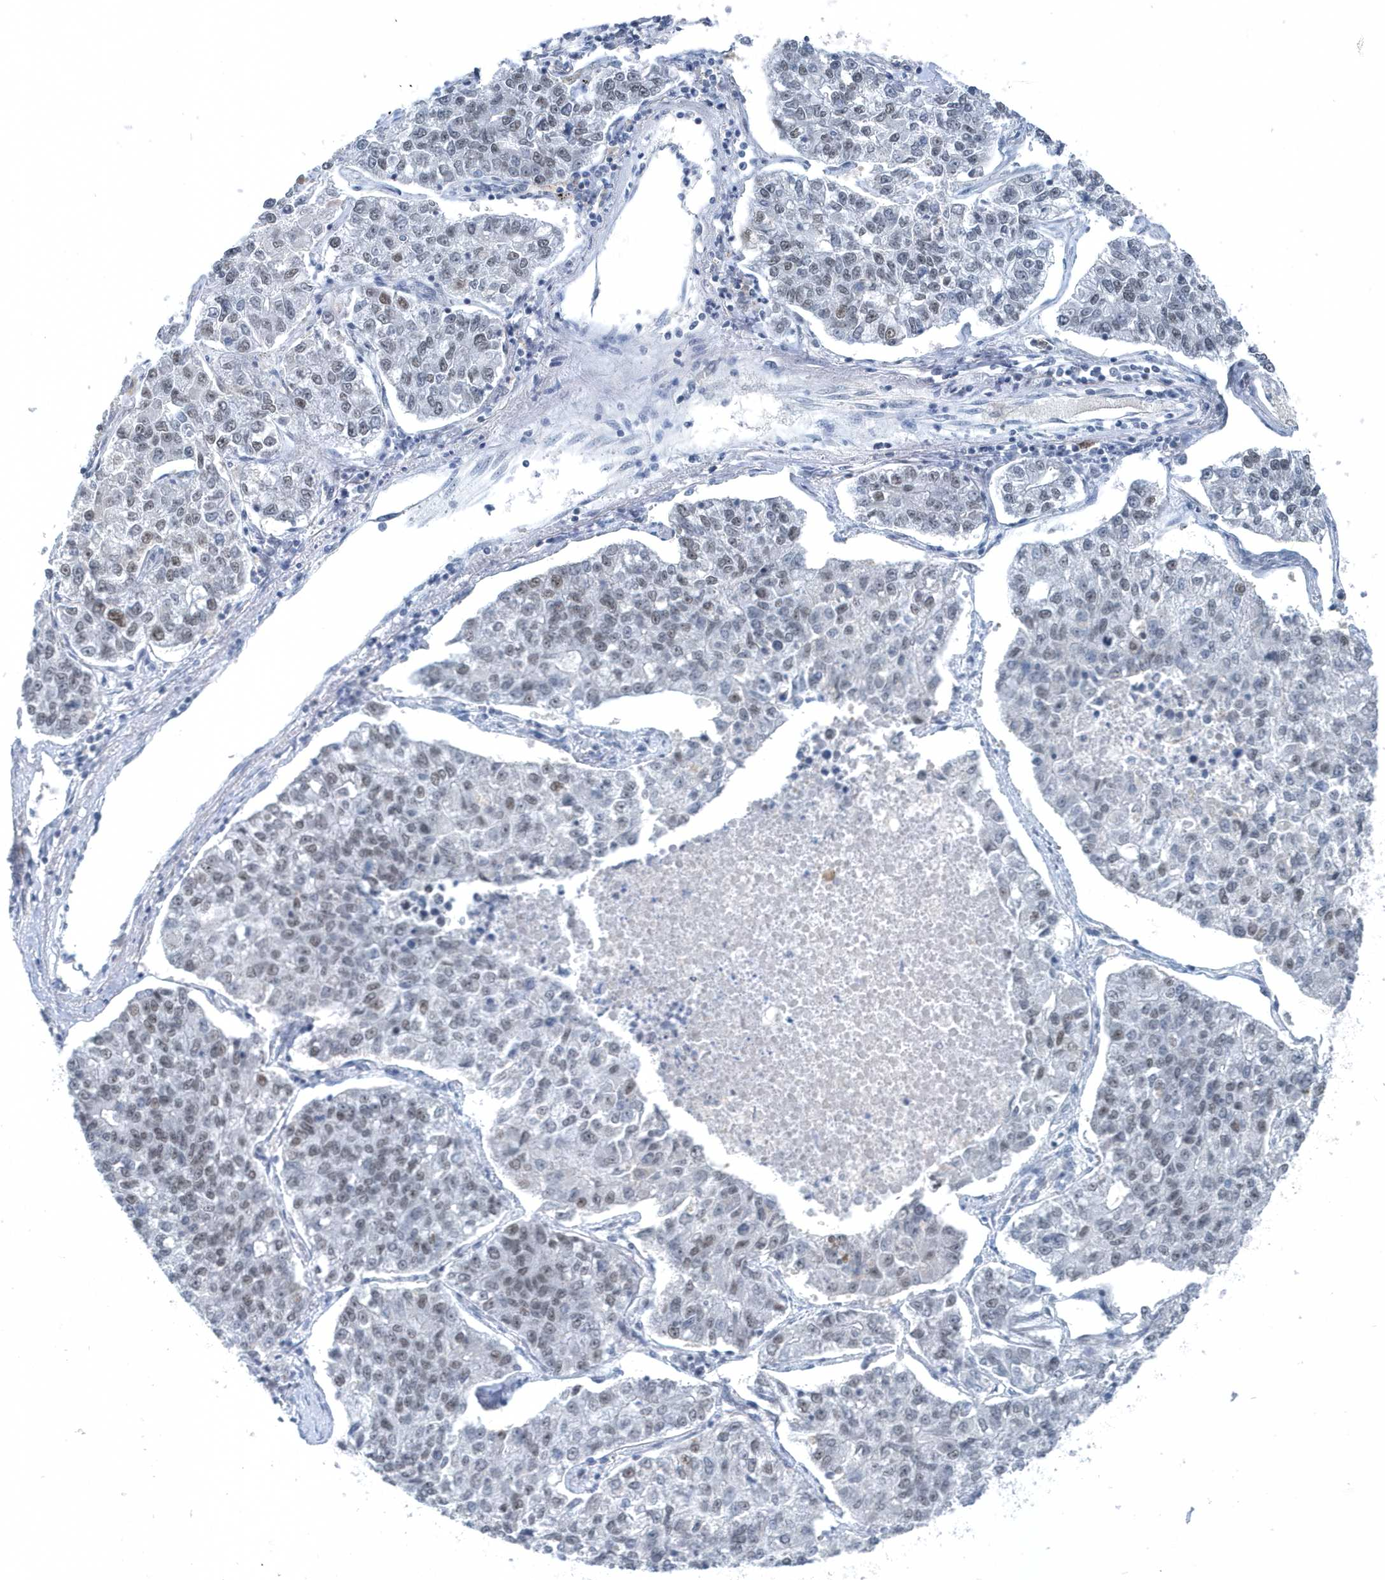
{"staining": {"intensity": "weak", "quantity": "<25%", "location": "nuclear"}, "tissue": "lung cancer", "cell_type": "Tumor cells", "image_type": "cancer", "snomed": [{"axis": "morphology", "description": "Adenocarcinoma, NOS"}, {"axis": "topography", "description": "Lung"}], "caption": "High magnification brightfield microscopy of lung cancer (adenocarcinoma) stained with DAB (3,3'-diaminobenzidine) (brown) and counterstained with hematoxylin (blue): tumor cells show no significant positivity.", "gene": "FIP1L1", "patient": {"sex": "male", "age": 49}}